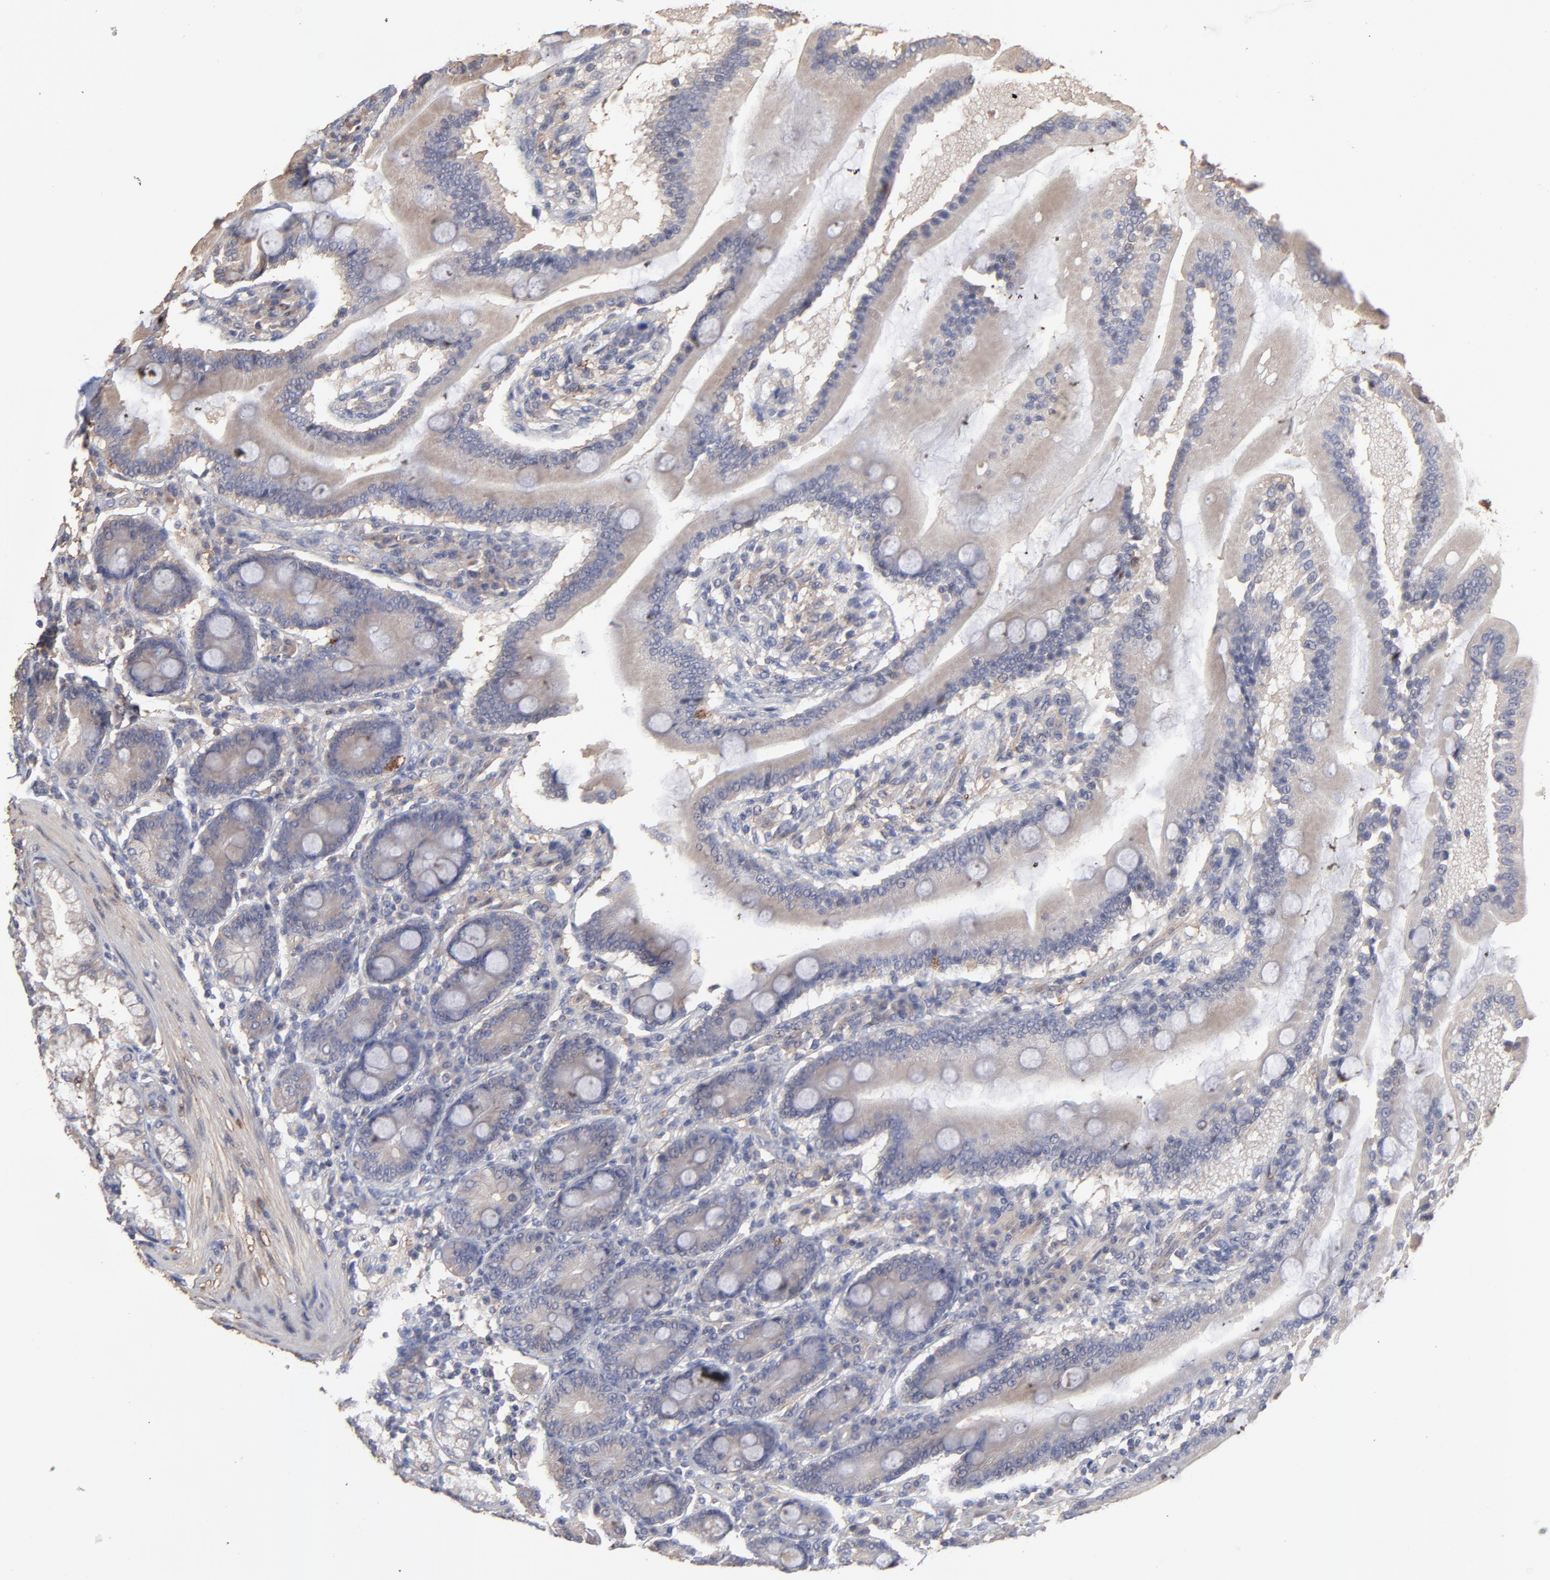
{"staining": {"intensity": "weak", "quantity": ">75%", "location": "cytoplasmic/membranous"}, "tissue": "duodenum", "cell_type": "Glandular cells", "image_type": "normal", "snomed": [{"axis": "morphology", "description": "Normal tissue, NOS"}, {"axis": "topography", "description": "Duodenum"}], "caption": "IHC of benign human duodenum exhibits low levels of weak cytoplasmic/membranous positivity in approximately >75% of glandular cells.", "gene": "TANGO2", "patient": {"sex": "female", "age": 64}}